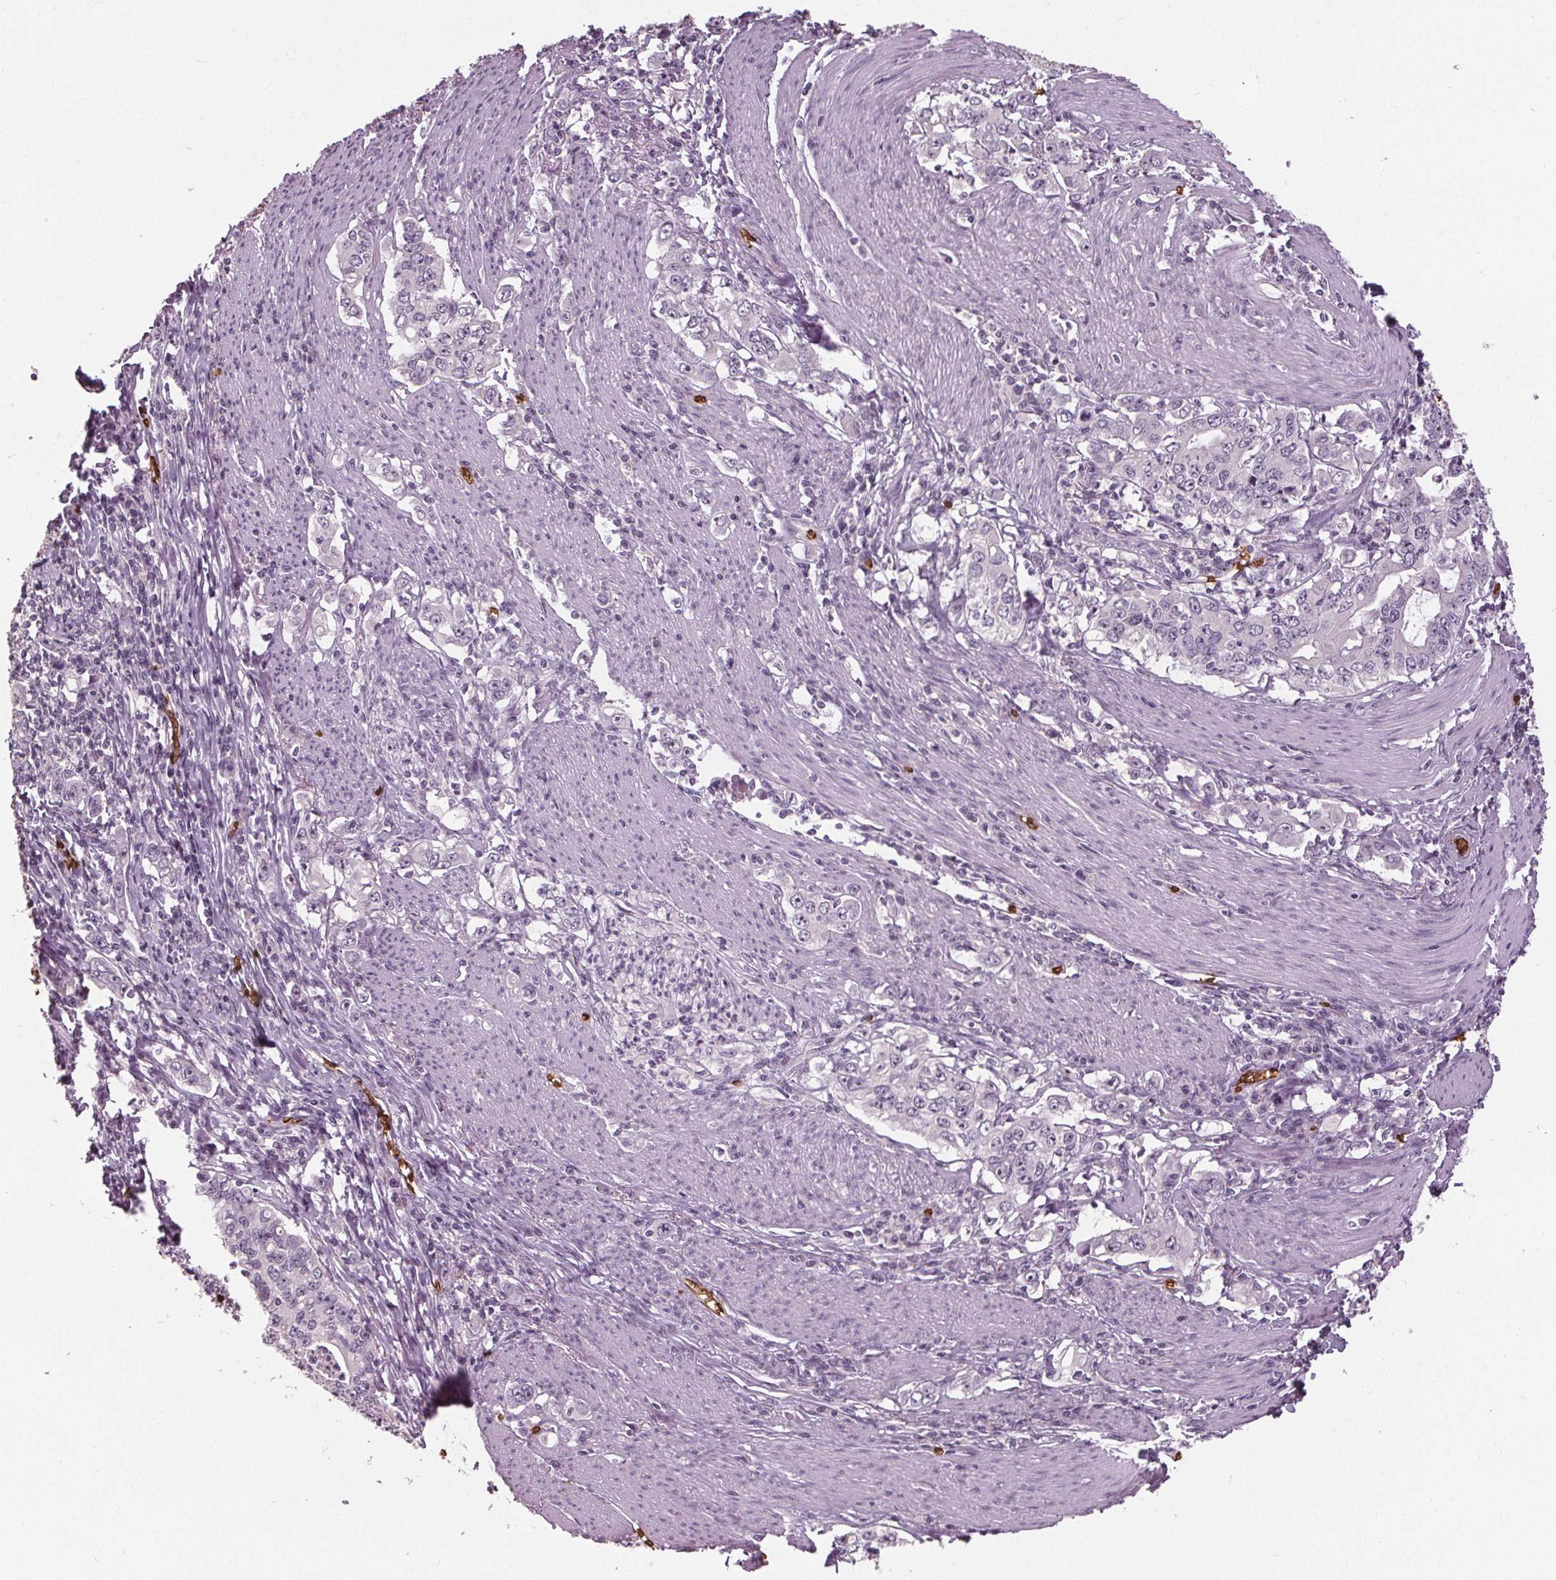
{"staining": {"intensity": "negative", "quantity": "none", "location": "none"}, "tissue": "stomach cancer", "cell_type": "Tumor cells", "image_type": "cancer", "snomed": [{"axis": "morphology", "description": "Adenocarcinoma, NOS"}, {"axis": "topography", "description": "Stomach, lower"}], "caption": "Immunohistochemistry micrograph of human stomach cancer stained for a protein (brown), which displays no positivity in tumor cells.", "gene": "SLC4A1", "patient": {"sex": "female", "age": 72}}